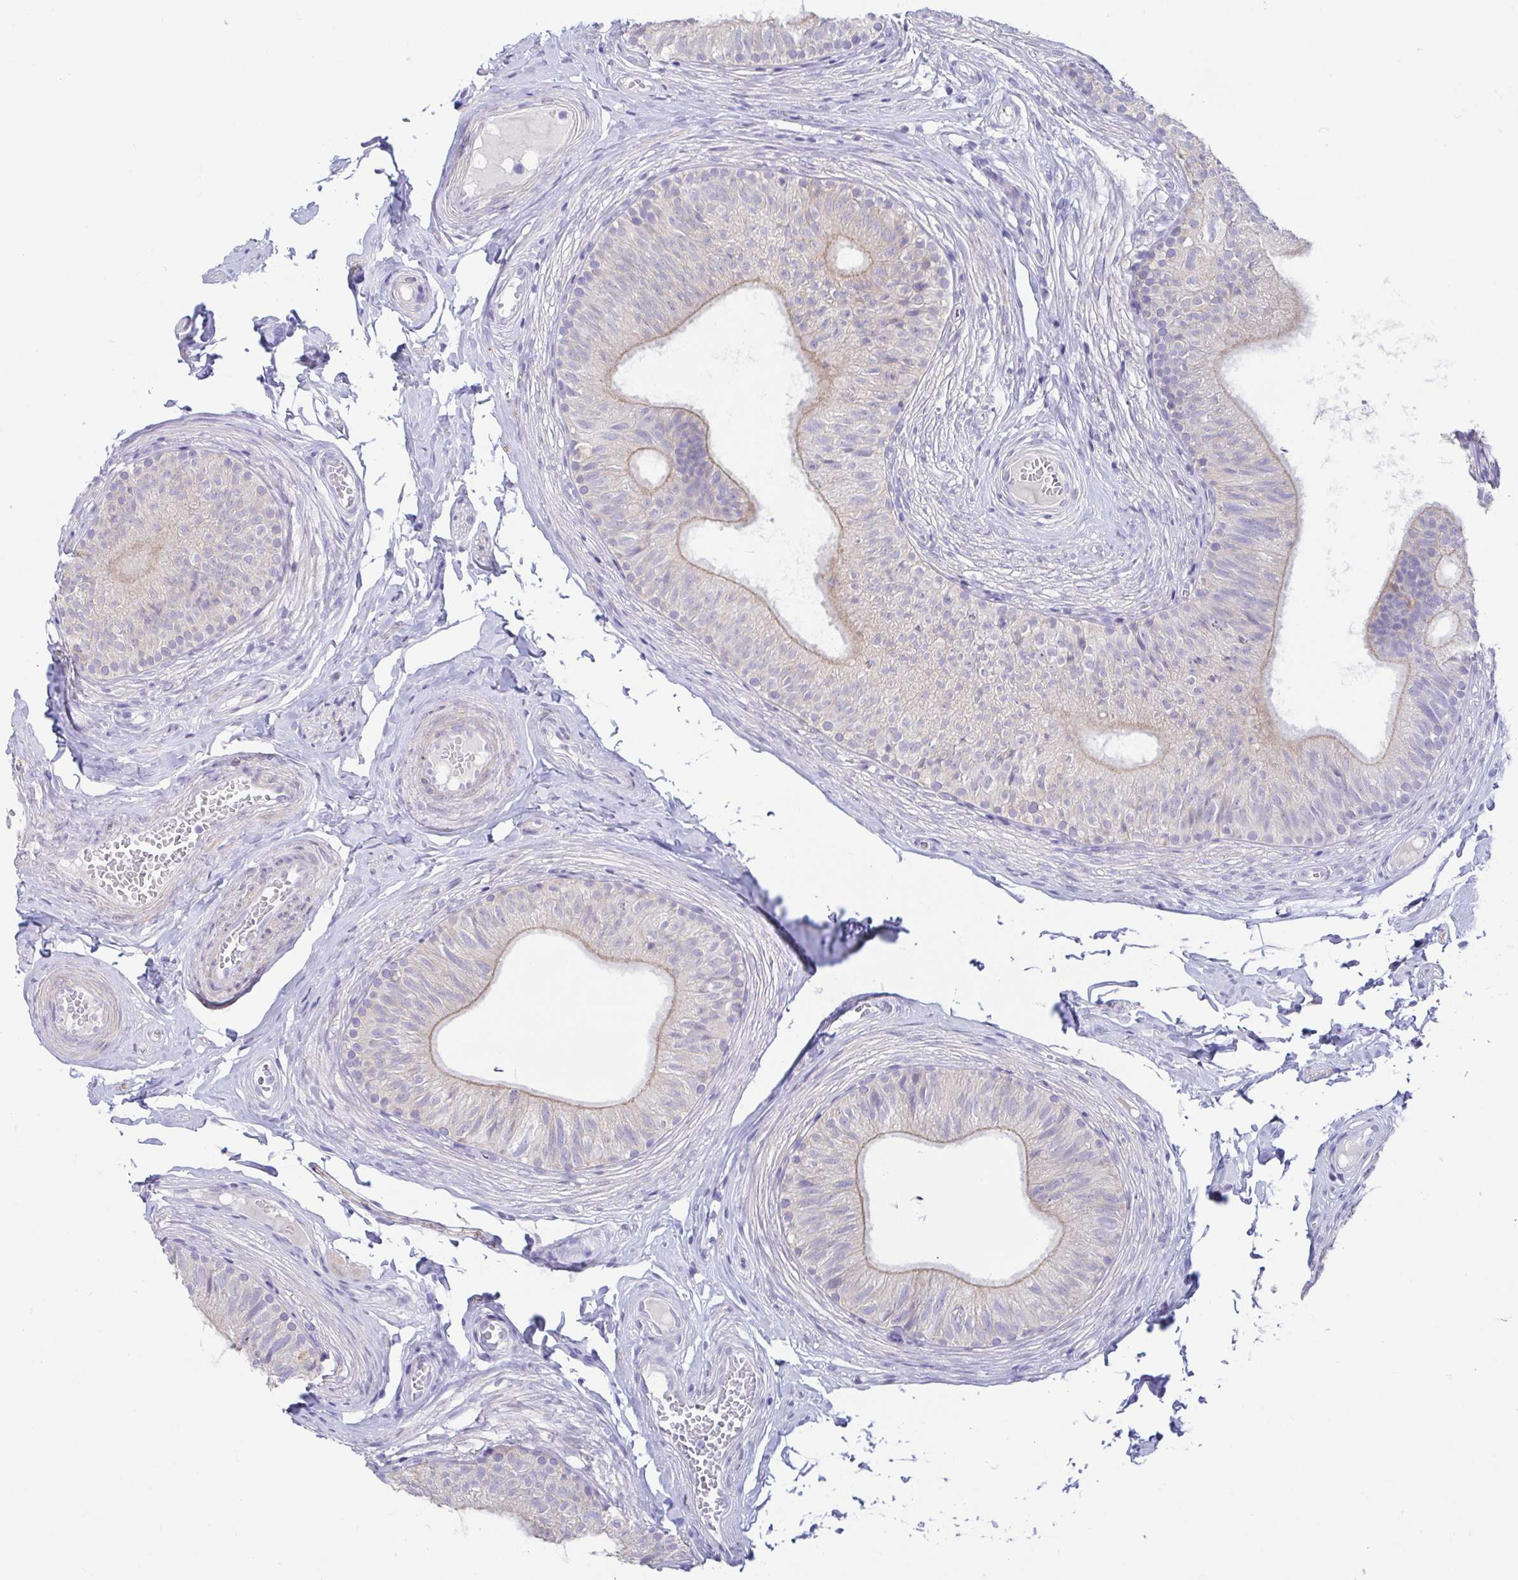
{"staining": {"intensity": "negative", "quantity": "none", "location": "none"}, "tissue": "epididymis", "cell_type": "Glandular cells", "image_type": "normal", "snomed": [{"axis": "morphology", "description": "Normal tissue, NOS"}, {"axis": "topography", "description": "Epididymis, spermatic cord, NOS"}, {"axis": "topography", "description": "Epididymis"}, {"axis": "topography", "description": "Peripheral nerve tissue"}], "caption": "DAB immunohistochemical staining of normal human epididymis demonstrates no significant positivity in glandular cells. Brightfield microscopy of immunohistochemistry stained with DAB (brown) and hematoxylin (blue), captured at high magnification.", "gene": "FABP3", "patient": {"sex": "male", "age": 29}}